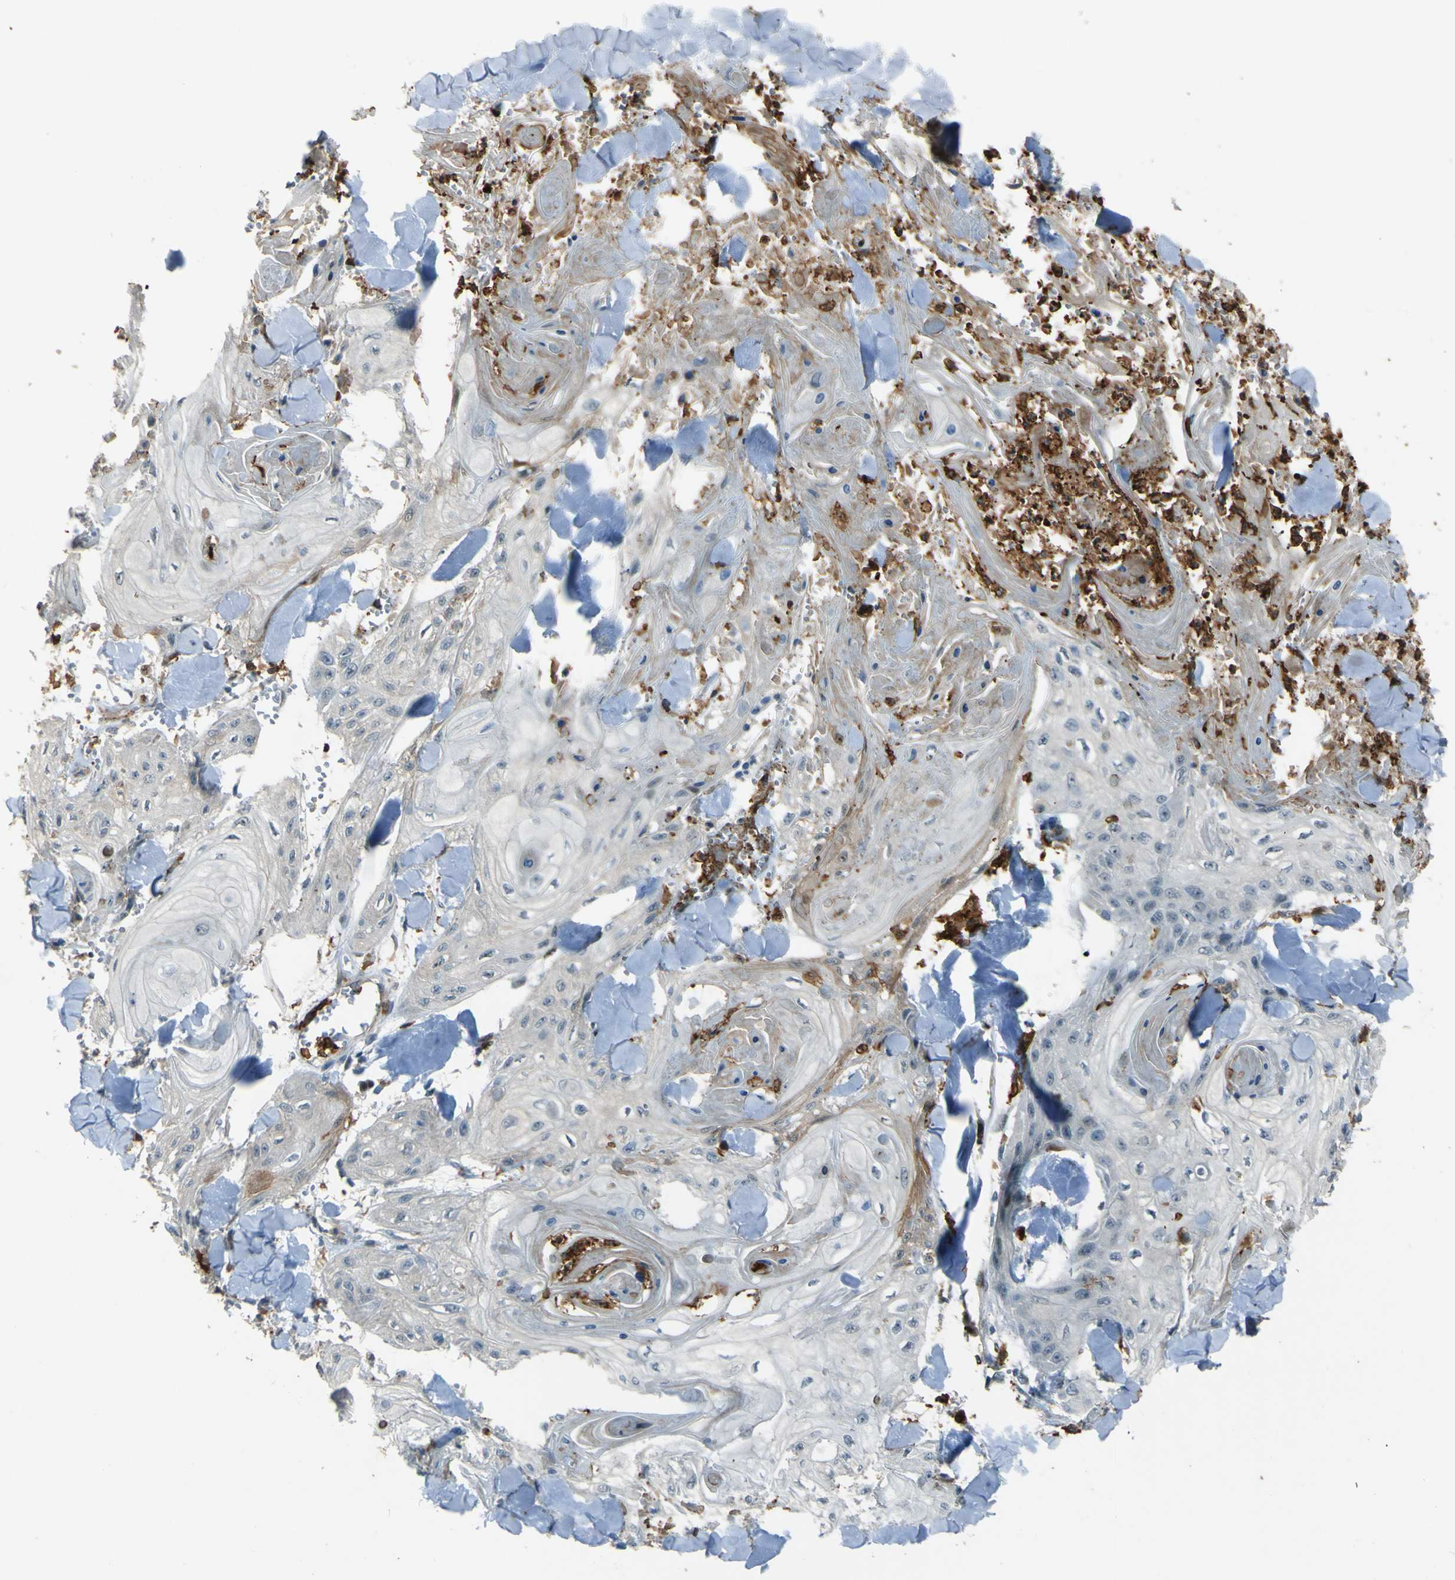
{"staining": {"intensity": "negative", "quantity": "none", "location": "none"}, "tissue": "skin cancer", "cell_type": "Tumor cells", "image_type": "cancer", "snomed": [{"axis": "morphology", "description": "Squamous cell carcinoma, NOS"}, {"axis": "topography", "description": "Skin"}], "caption": "Immunohistochemistry image of neoplastic tissue: skin cancer stained with DAB demonstrates no significant protein expression in tumor cells.", "gene": "PCDHB5", "patient": {"sex": "male", "age": 74}}